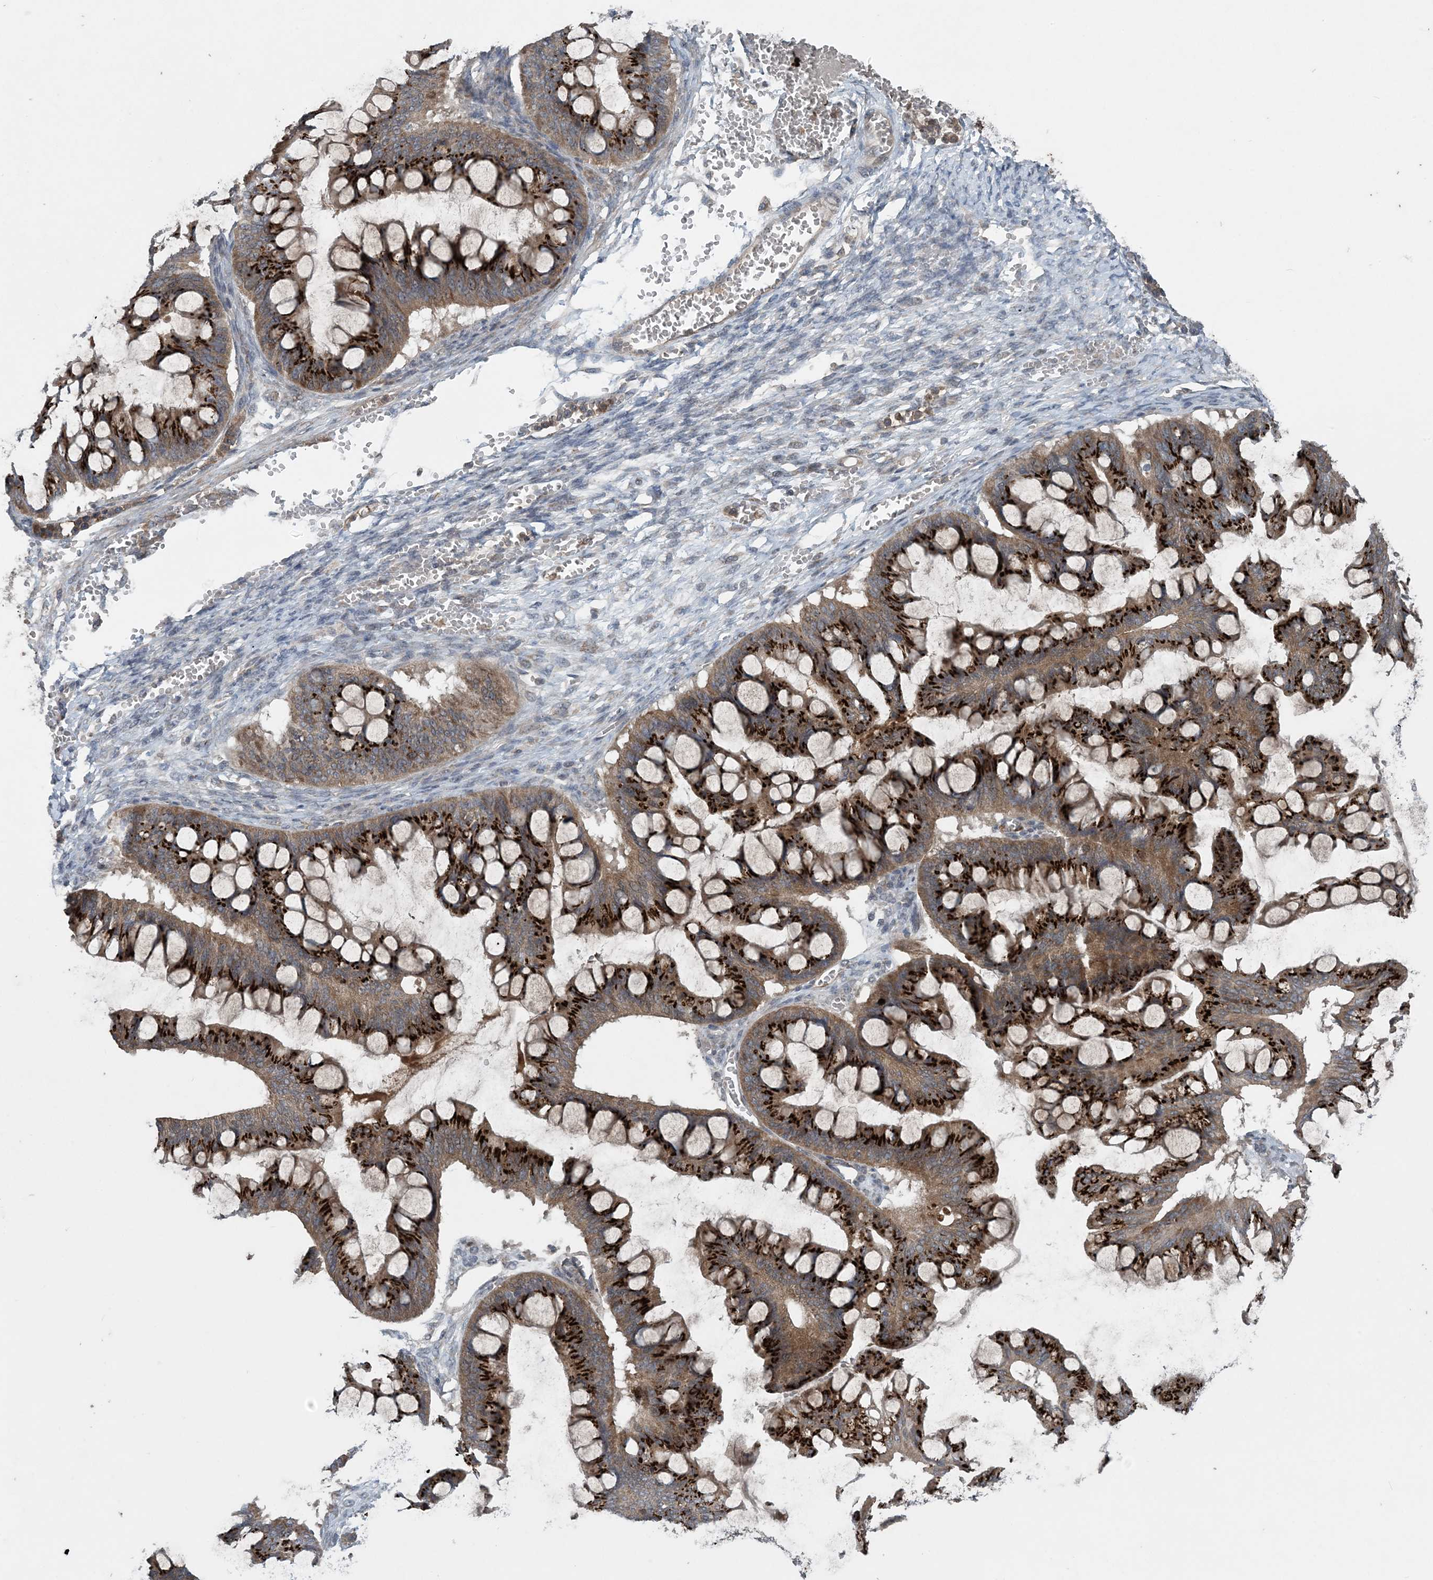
{"staining": {"intensity": "strong", "quantity": ">75%", "location": "cytoplasmic/membranous"}, "tissue": "ovarian cancer", "cell_type": "Tumor cells", "image_type": "cancer", "snomed": [{"axis": "morphology", "description": "Cystadenocarcinoma, mucinous, NOS"}, {"axis": "topography", "description": "Ovary"}], "caption": "IHC staining of mucinous cystadenocarcinoma (ovarian), which displays high levels of strong cytoplasmic/membranous expression in about >75% of tumor cells indicating strong cytoplasmic/membranous protein staining. The staining was performed using DAB (brown) for protein detection and nuclei were counterstained in hematoxylin (blue).", "gene": "MYO9B", "patient": {"sex": "female", "age": 73}}